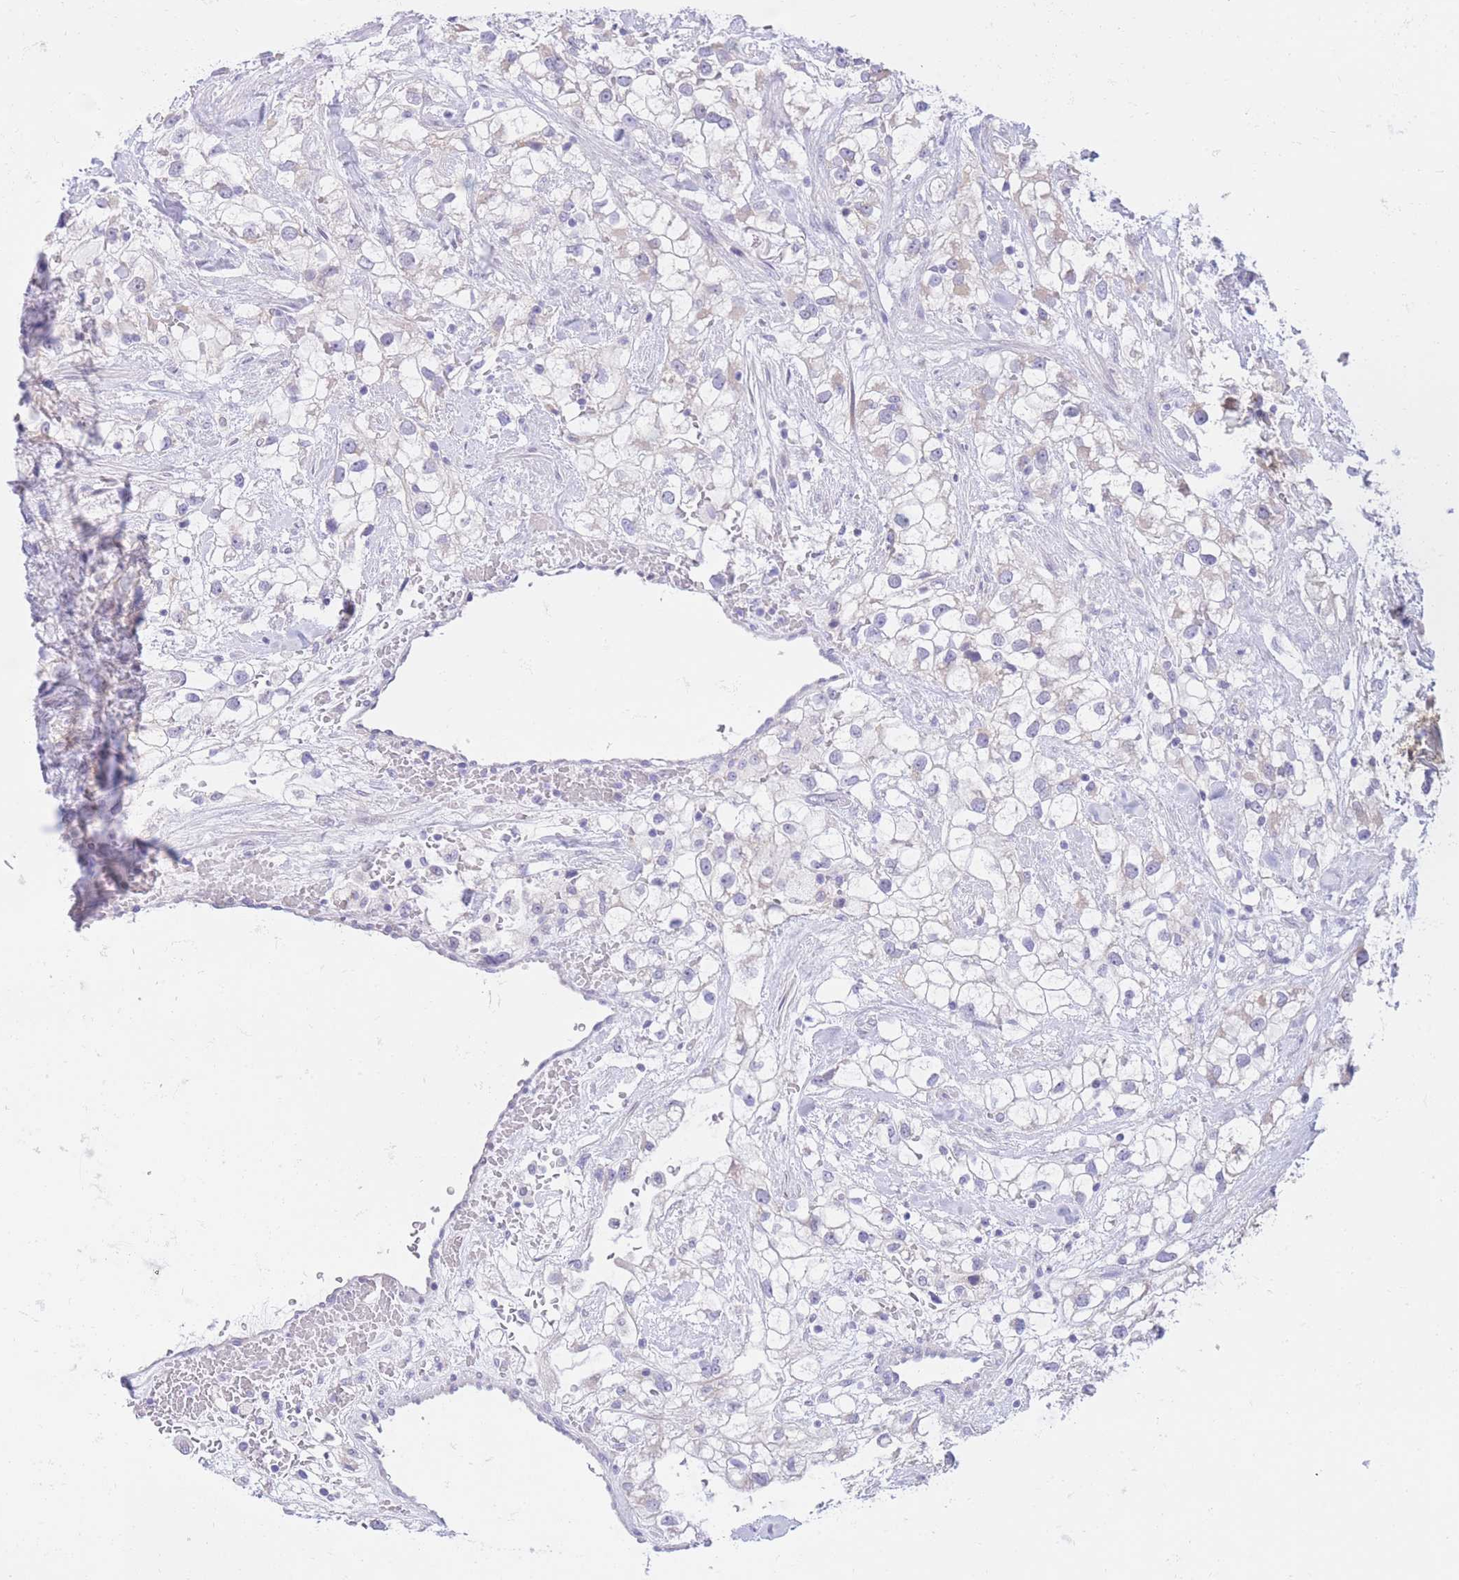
{"staining": {"intensity": "negative", "quantity": "none", "location": "none"}, "tissue": "renal cancer", "cell_type": "Tumor cells", "image_type": "cancer", "snomed": [{"axis": "morphology", "description": "Adenocarcinoma, NOS"}, {"axis": "topography", "description": "Kidney"}], "caption": "Renal cancer (adenocarcinoma) was stained to show a protein in brown. There is no significant positivity in tumor cells.", "gene": "RPL39L", "patient": {"sex": "male", "age": 59}}